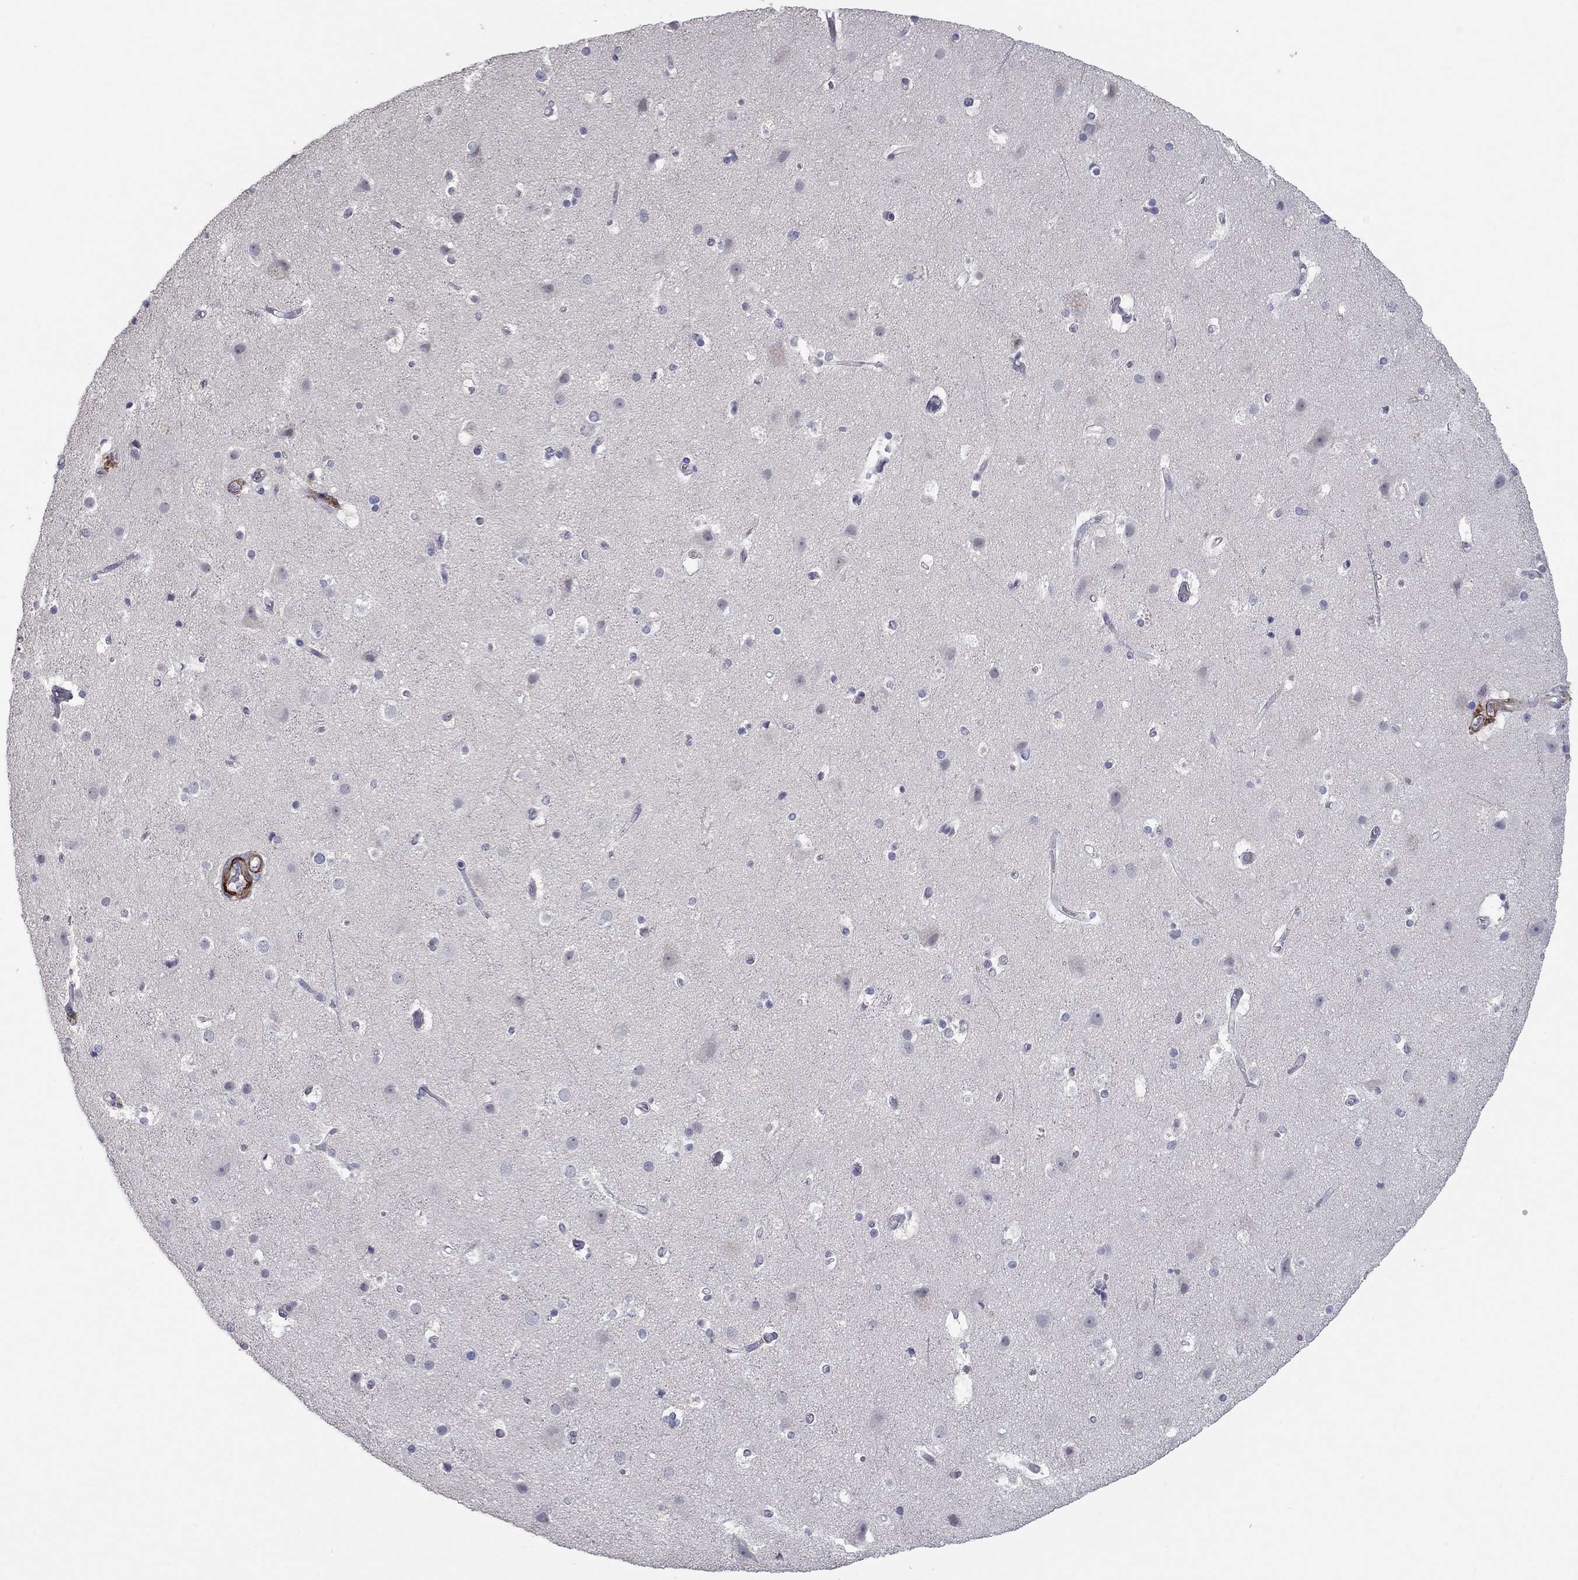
{"staining": {"intensity": "negative", "quantity": "none", "location": "none"}, "tissue": "cerebral cortex", "cell_type": "Endothelial cells", "image_type": "normal", "snomed": [{"axis": "morphology", "description": "Normal tissue, NOS"}, {"axis": "topography", "description": "Cerebral cortex"}], "caption": "DAB immunohistochemical staining of unremarkable cerebral cortex exhibits no significant expression in endothelial cells.", "gene": "IP6K3", "patient": {"sex": "female", "age": 52}}